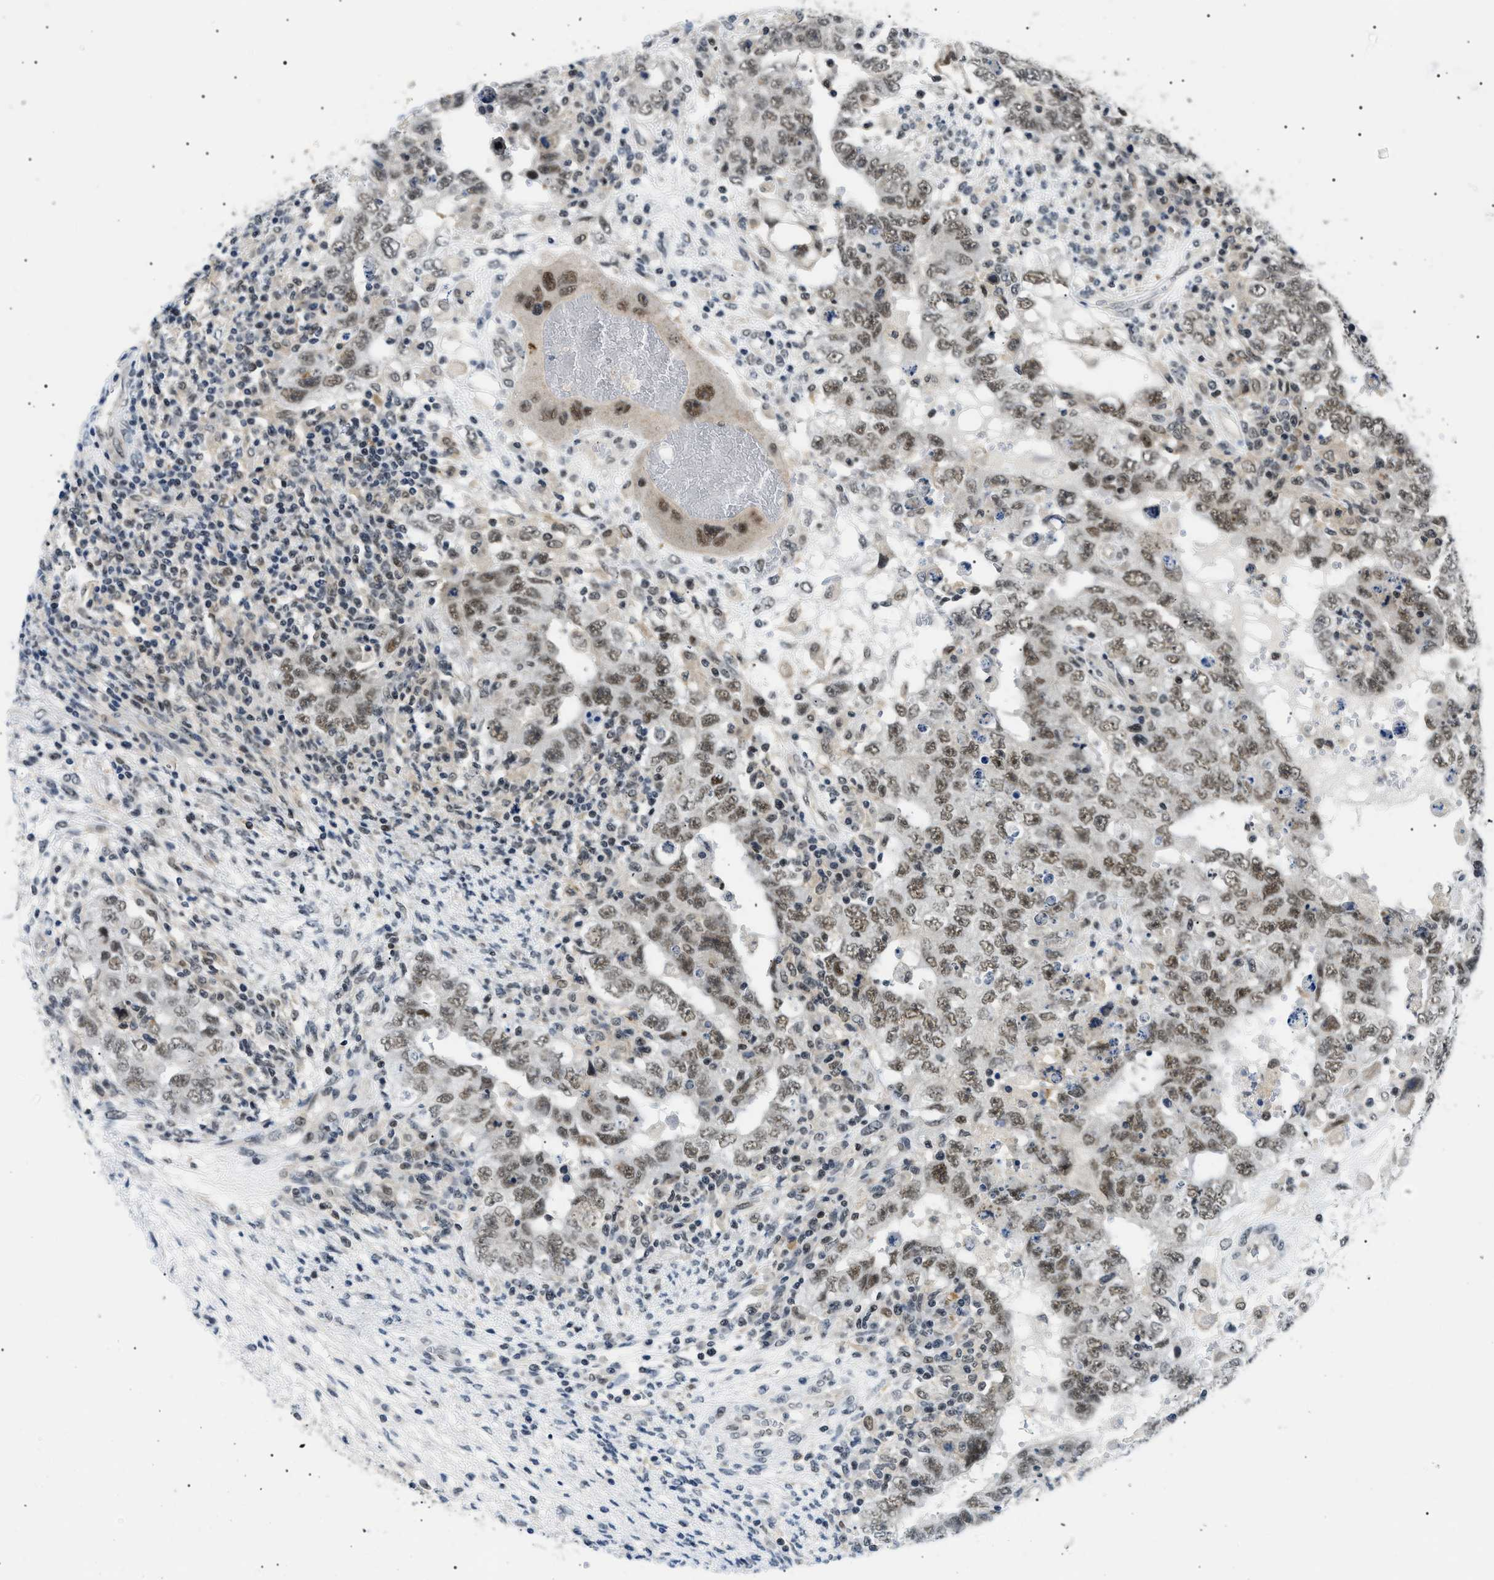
{"staining": {"intensity": "moderate", "quantity": ">75%", "location": "nuclear"}, "tissue": "testis cancer", "cell_type": "Tumor cells", "image_type": "cancer", "snomed": [{"axis": "morphology", "description": "Carcinoma, Embryonal, NOS"}, {"axis": "topography", "description": "Testis"}], "caption": "An IHC histopathology image of neoplastic tissue is shown. Protein staining in brown highlights moderate nuclear positivity in testis cancer (embryonal carcinoma) within tumor cells. (brown staining indicates protein expression, while blue staining denotes nuclei).", "gene": "RBM15", "patient": {"sex": "male", "age": 26}}